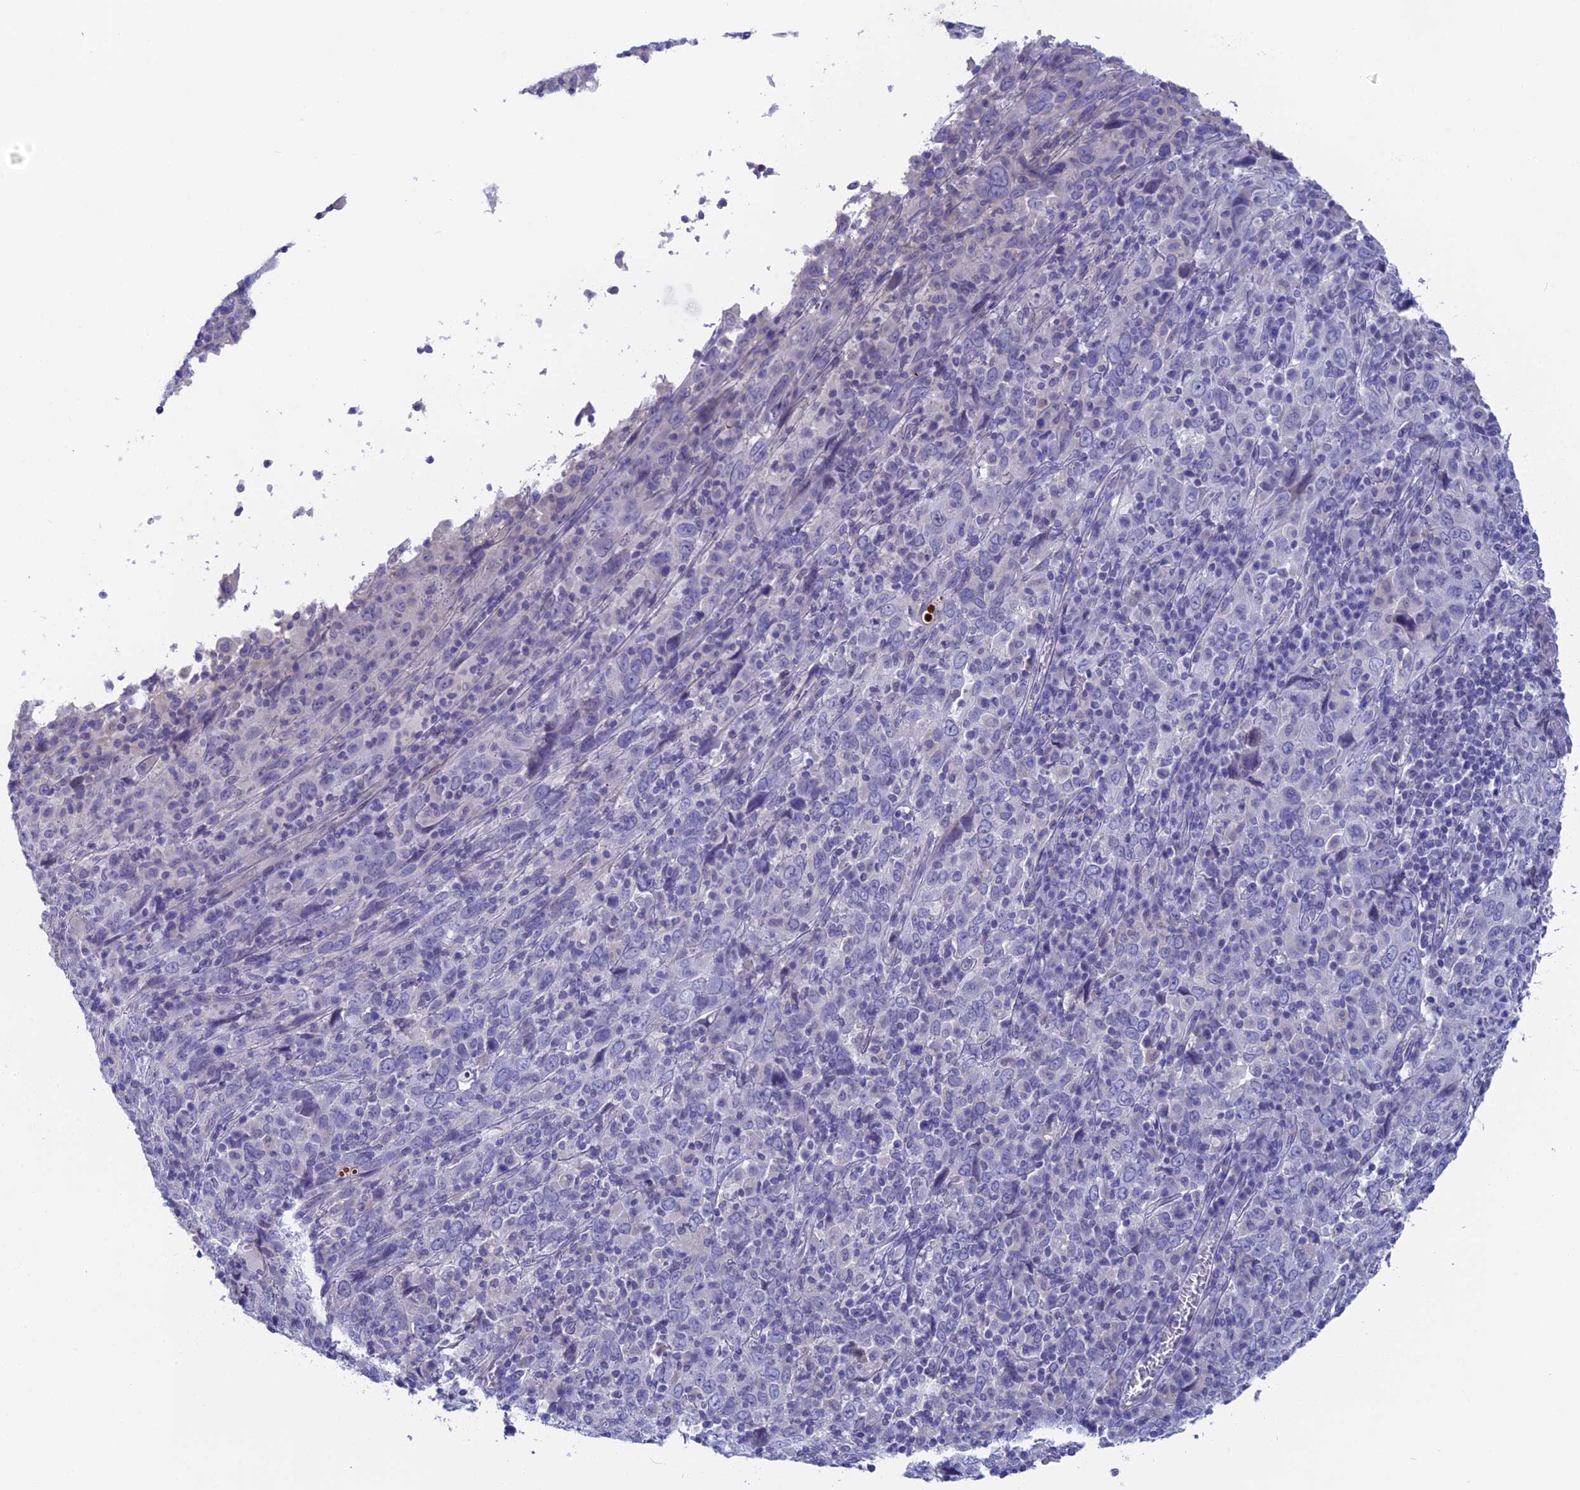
{"staining": {"intensity": "negative", "quantity": "none", "location": "none"}, "tissue": "cervical cancer", "cell_type": "Tumor cells", "image_type": "cancer", "snomed": [{"axis": "morphology", "description": "Squamous cell carcinoma, NOS"}, {"axis": "topography", "description": "Cervix"}], "caption": "This is an IHC histopathology image of human cervical cancer. There is no positivity in tumor cells.", "gene": "GLB1L", "patient": {"sex": "female", "age": 46}}